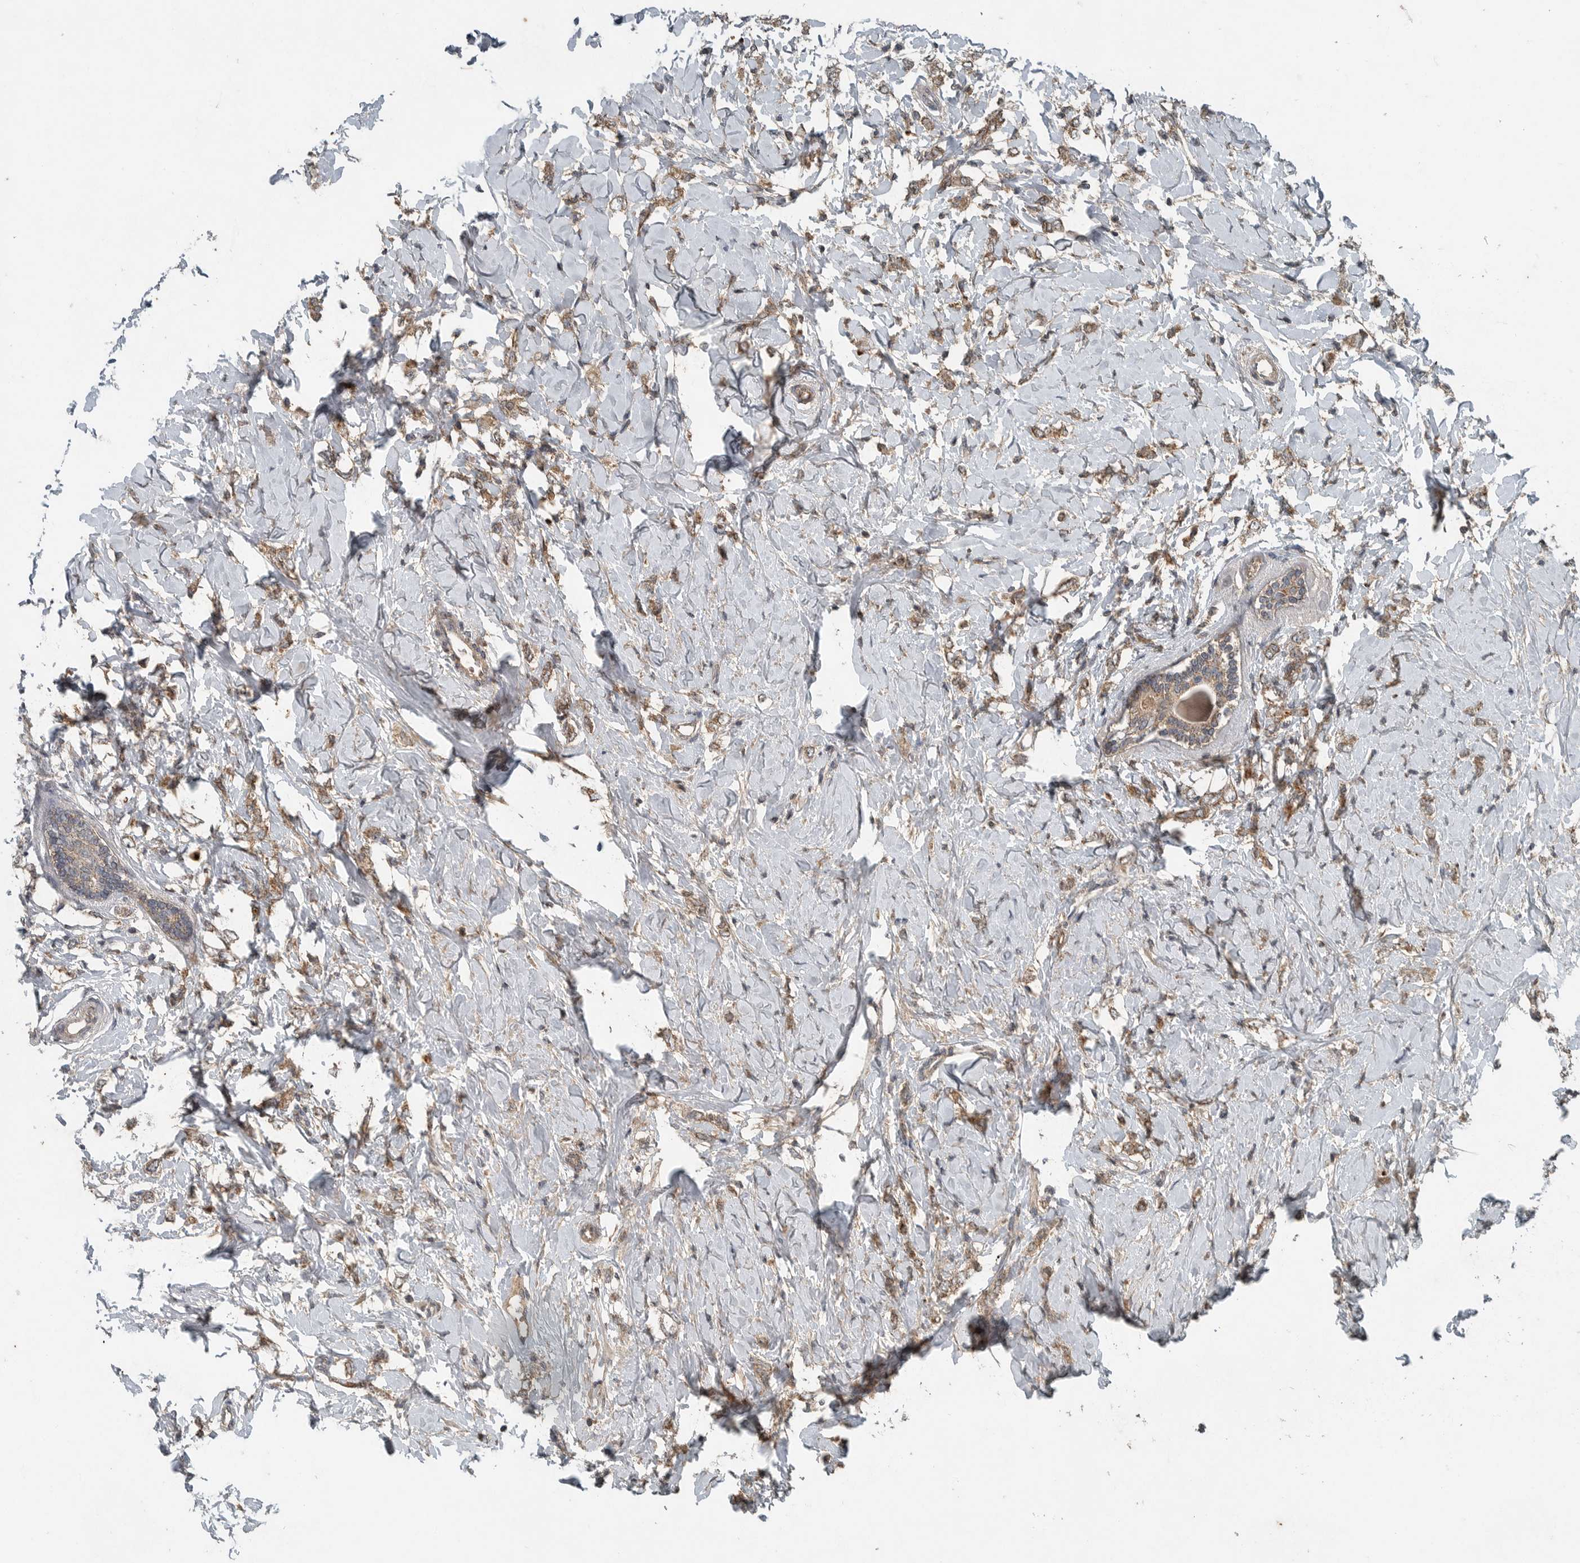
{"staining": {"intensity": "moderate", "quantity": ">75%", "location": "cytoplasmic/membranous"}, "tissue": "breast cancer", "cell_type": "Tumor cells", "image_type": "cancer", "snomed": [{"axis": "morphology", "description": "Normal tissue, NOS"}, {"axis": "morphology", "description": "Lobular carcinoma"}, {"axis": "topography", "description": "Breast"}], "caption": "Immunohistochemistry (IHC) of human lobular carcinoma (breast) reveals medium levels of moderate cytoplasmic/membranous positivity in approximately >75% of tumor cells.", "gene": "IL6ST", "patient": {"sex": "female", "age": 47}}